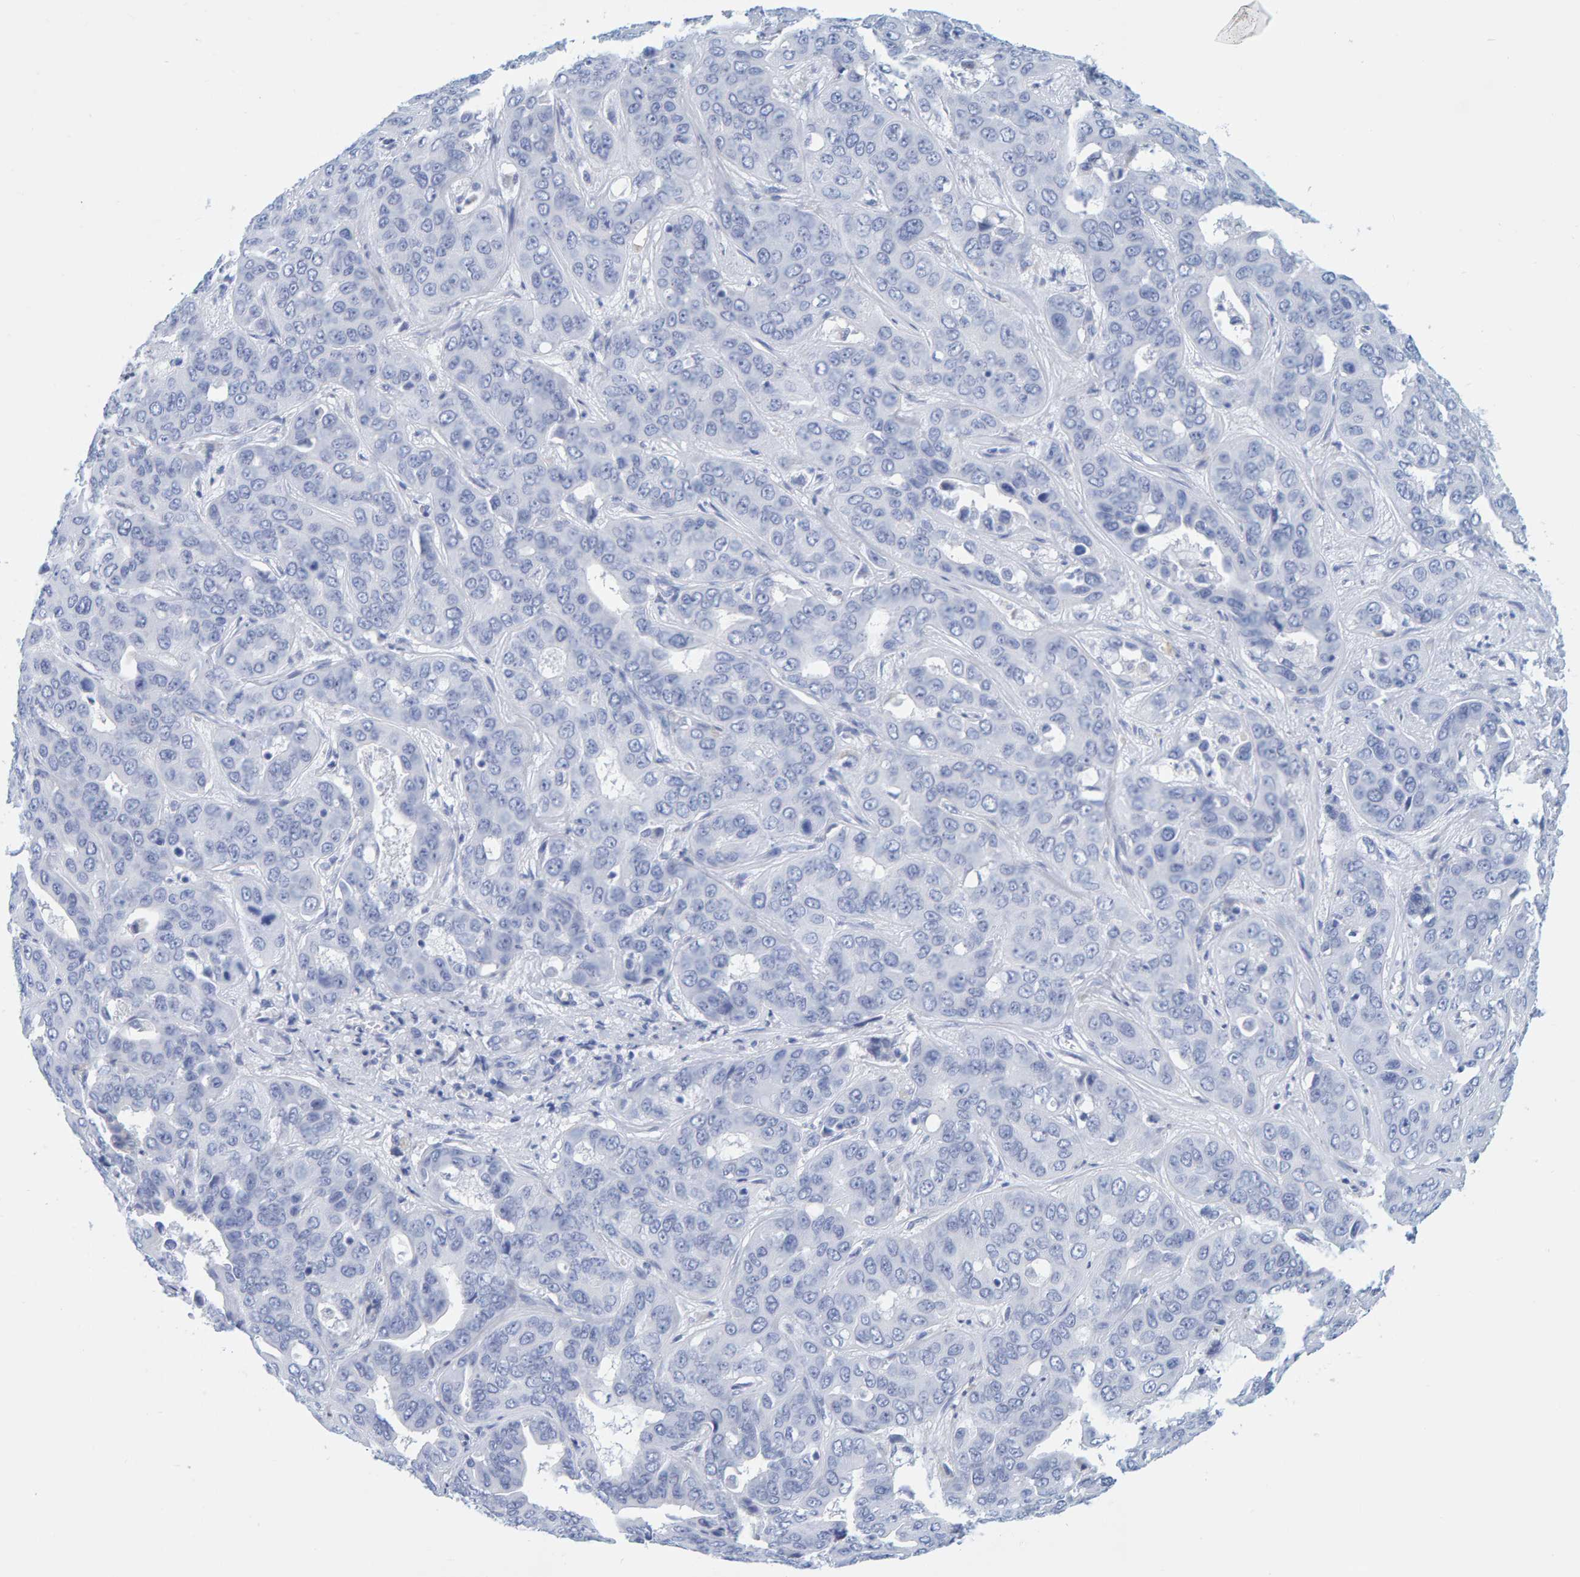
{"staining": {"intensity": "negative", "quantity": "none", "location": "none"}, "tissue": "liver cancer", "cell_type": "Tumor cells", "image_type": "cancer", "snomed": [{"axis": "morphology", "description": "Cholangiocarcinoma"}, {"axis": "topography", "description": "Liver"}], "caption": "Photomicrograph shows no significant protein positivity in tumor cells of liver cancer (cholangiocarcinoma).", "gene": "SFTPC", "patient": {"sex": "female", "age": 52}}